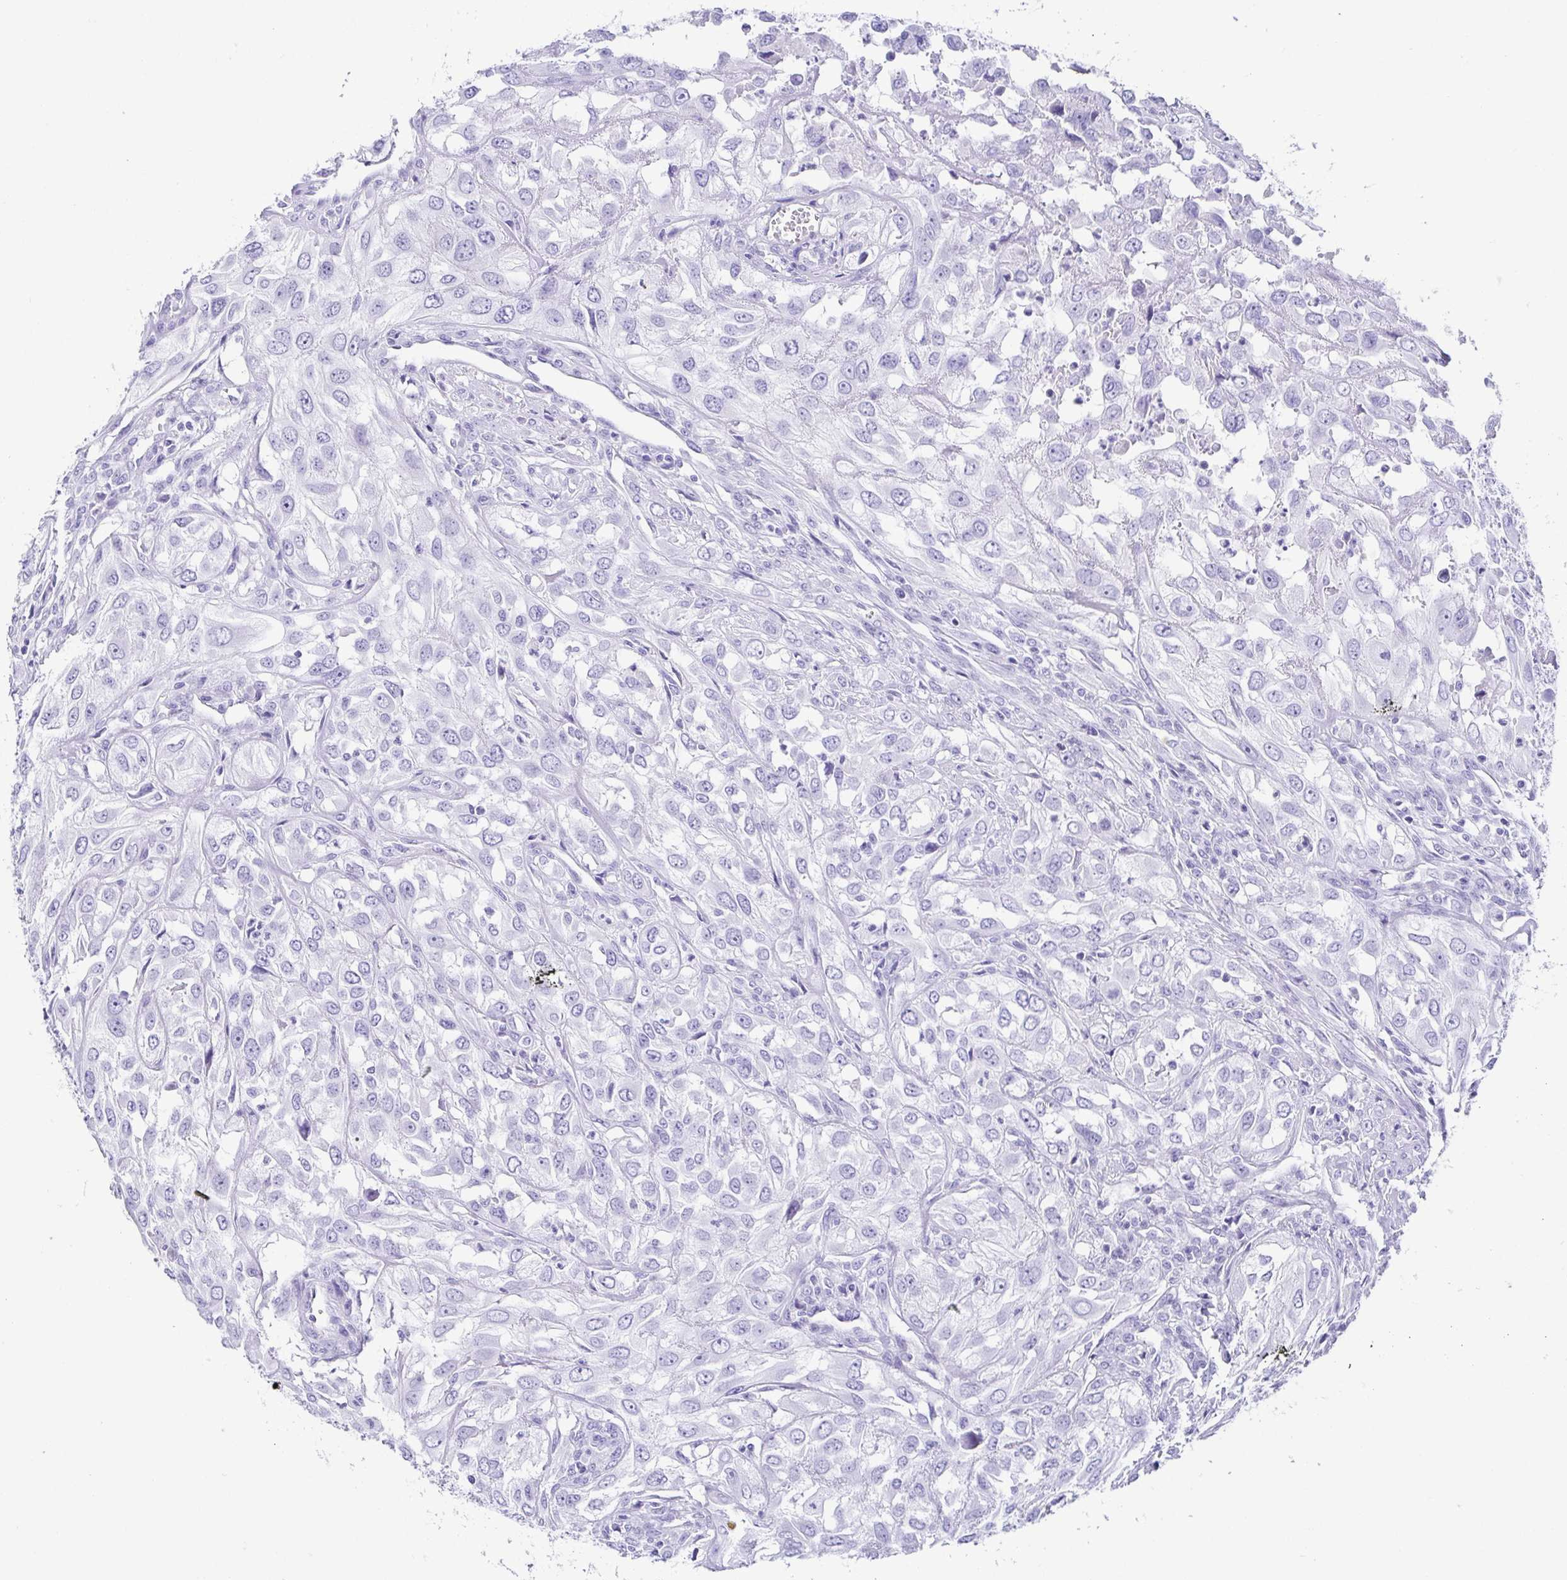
{"staining": {"intensity": "negative", "quantity": "none", "location": "none"}, "tissue": "urothelial cancer", "cell_type": "Tumor cells", "image_type": "cancer", "snomed": [{"axis": "morphology", "description": "Urothelial carcinoma, High grade"}, {"axis": "topography", "description": "Urinary bladder"}], "caption": "Immunohistochemistry of human urothelial cancer exhibits no staining in tumor cells.", "gene": "CD164L2", "patient": {"sex": "male", "age": 67}}